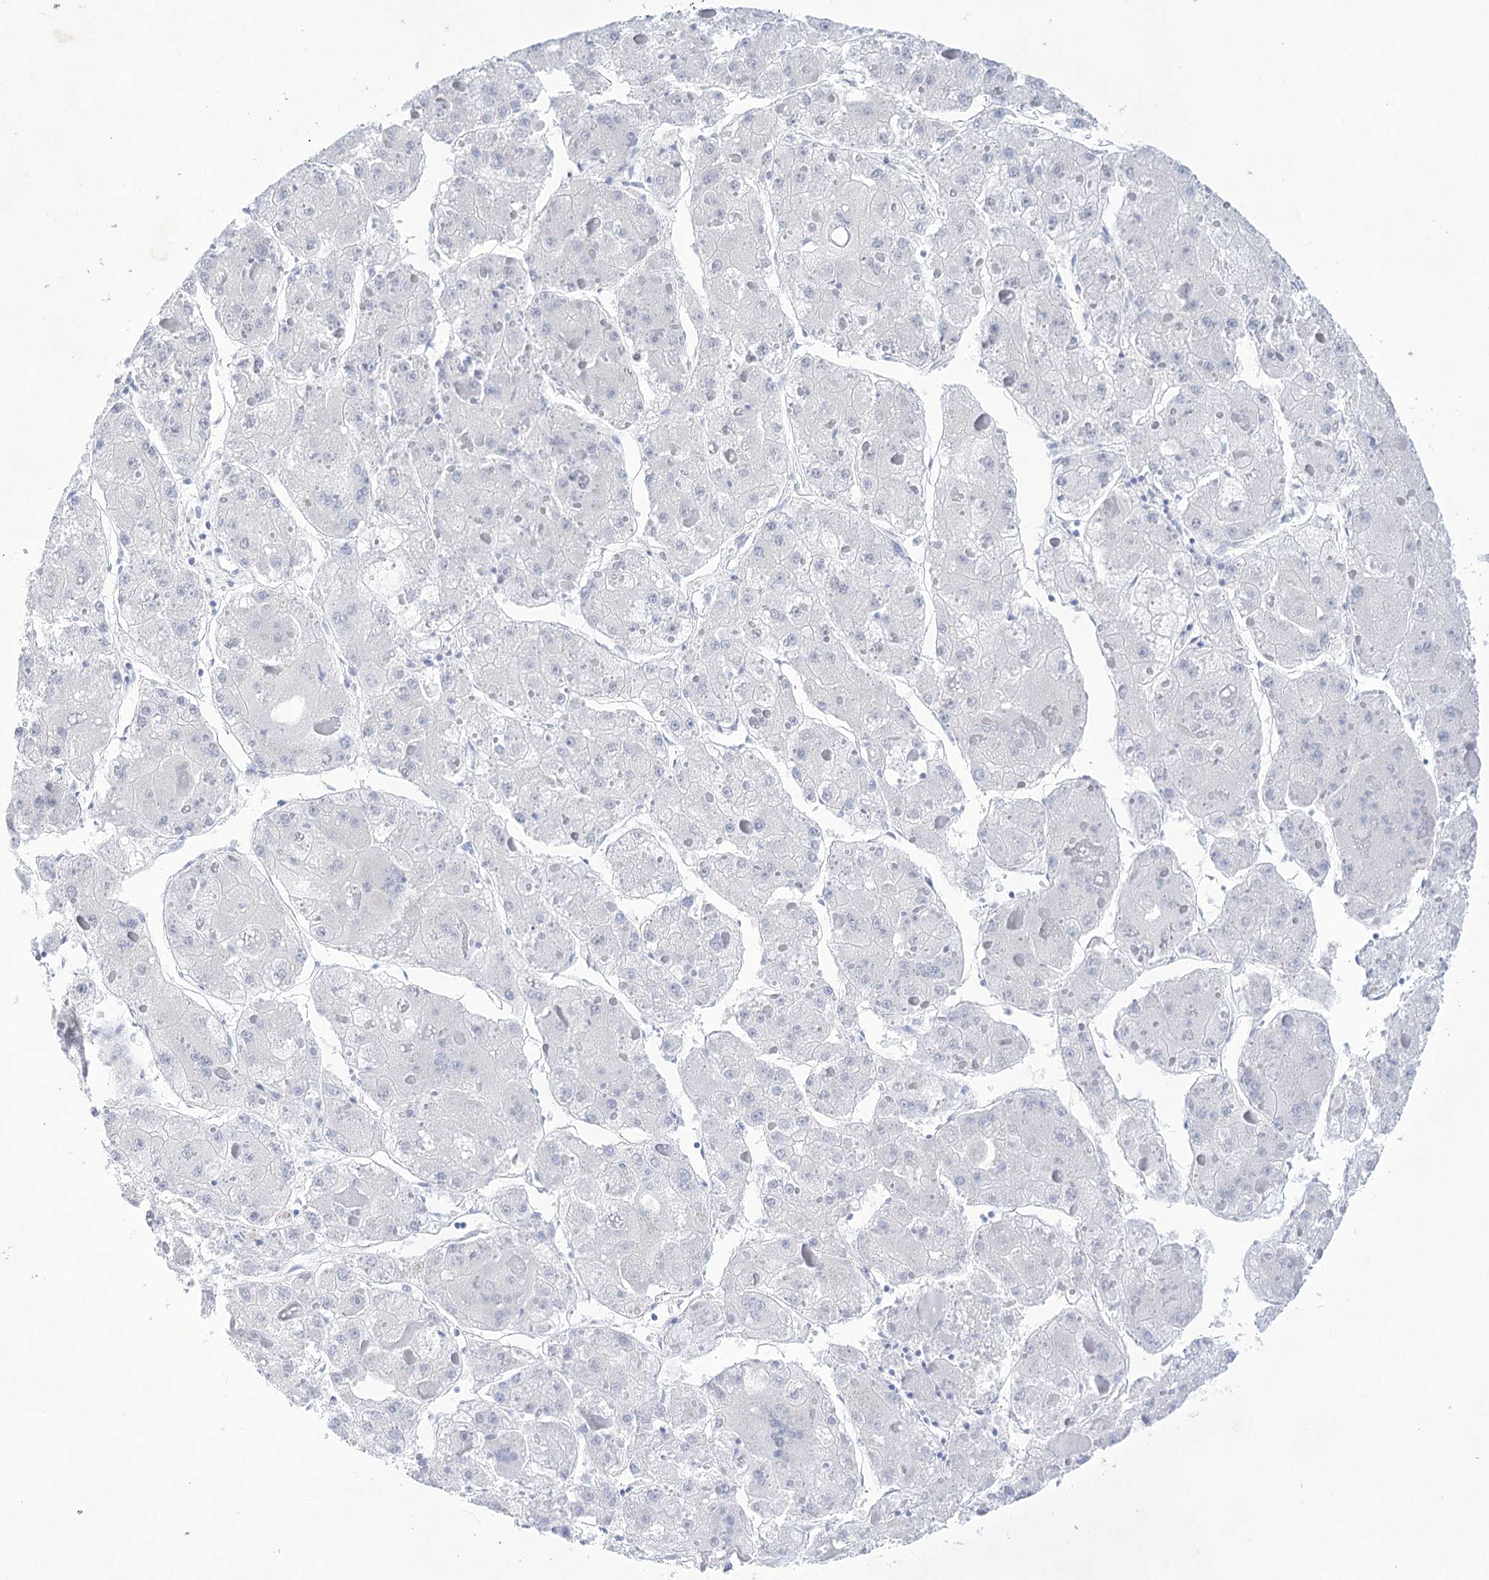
{"staining": {"intensity": "negative", "quantity": "none", "location": "none"}, "tissue": "liver cancer", "cell_type": "Tumor cells", "image_type": "cancer", "snomed": [{"axis": "morphology", "description": "Carcinoma, Hepatocellular, NOS"}, {"axis": "topography", "description": "Liver"}], "caption": "Histopathology image shows no protein positivity in tumor cells of liver cancer (hepatocellular carcinoma) tissue. (Immunohistochemistry, brightfield microscopy, high magnification).", "gene": "LALBA", "patient": {"sex": "female", "age": 73}}